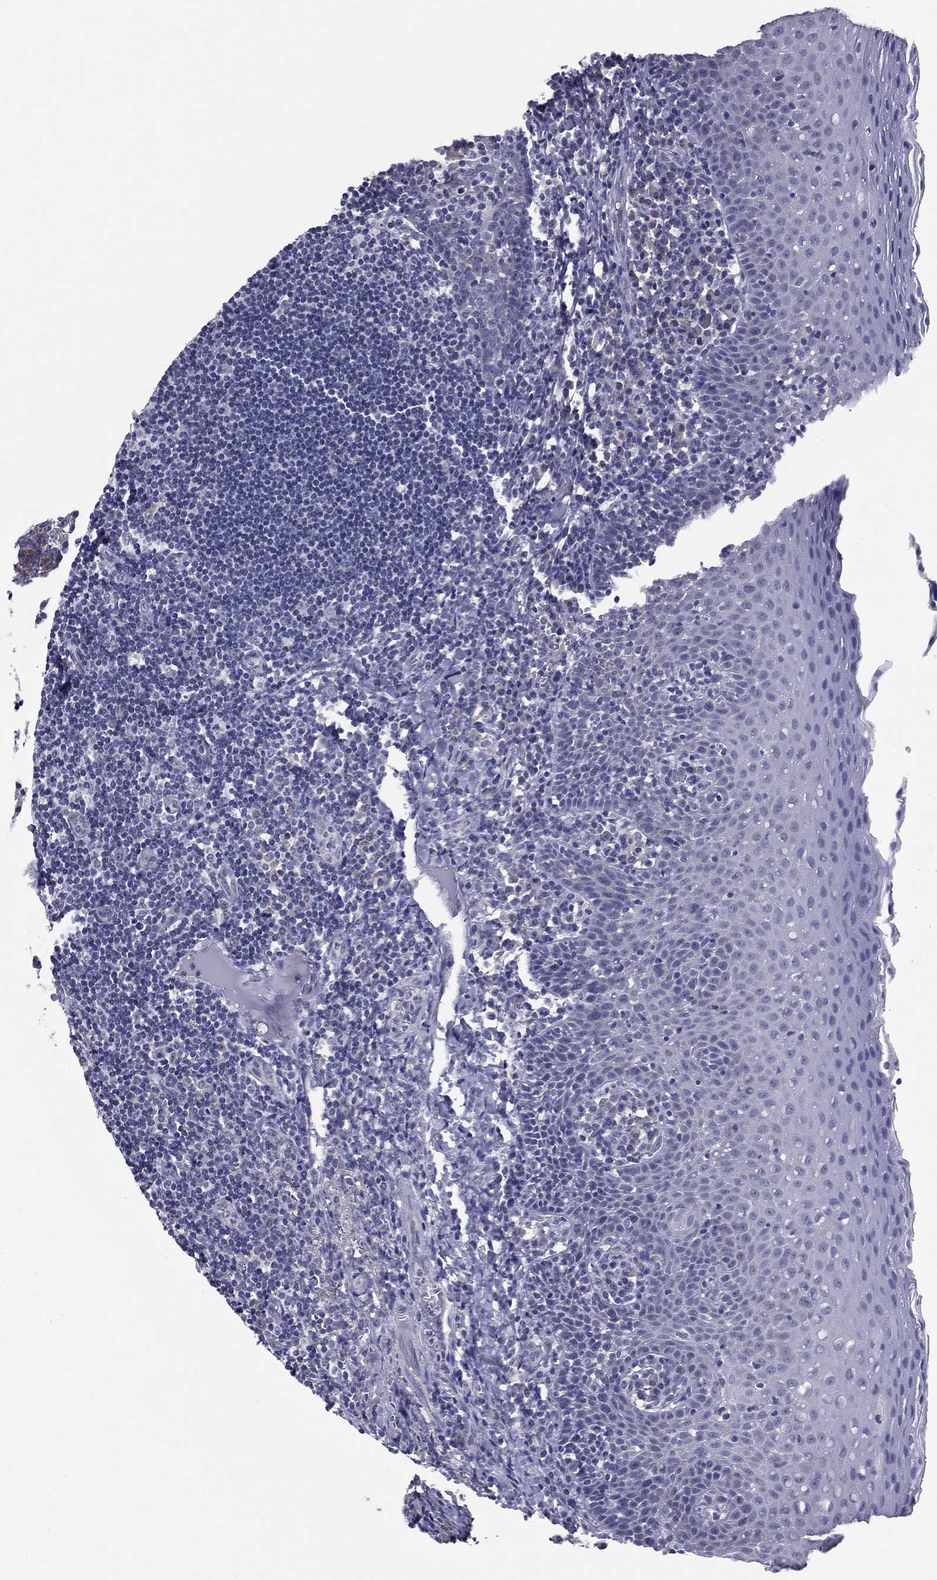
{"staining": {"intensity": "negative", "quantity": "none", "location": "none"}, "tissue": "tonsil", "cell_type": "Germinal center cells", "image_type": "normal", "snomed": [{"axis": "morphology", "description": "Normal tissue, NOS"}, {"axis": "morphology", "description": "Inflammation, NOS"}, {"axis": "topography", "description": "Tonsil"}], "caption": "The immunohistochemistry (IHC) image has no significant expression in germinal center cells of tonsil. Brightfield microscopy of immunohistochemistry (IHC) stained with DAB (brown) and hematoxylin (blue), captured at high magnification.", "gene": "REXO5", "patient": {"sex": "female", "age": 31}}